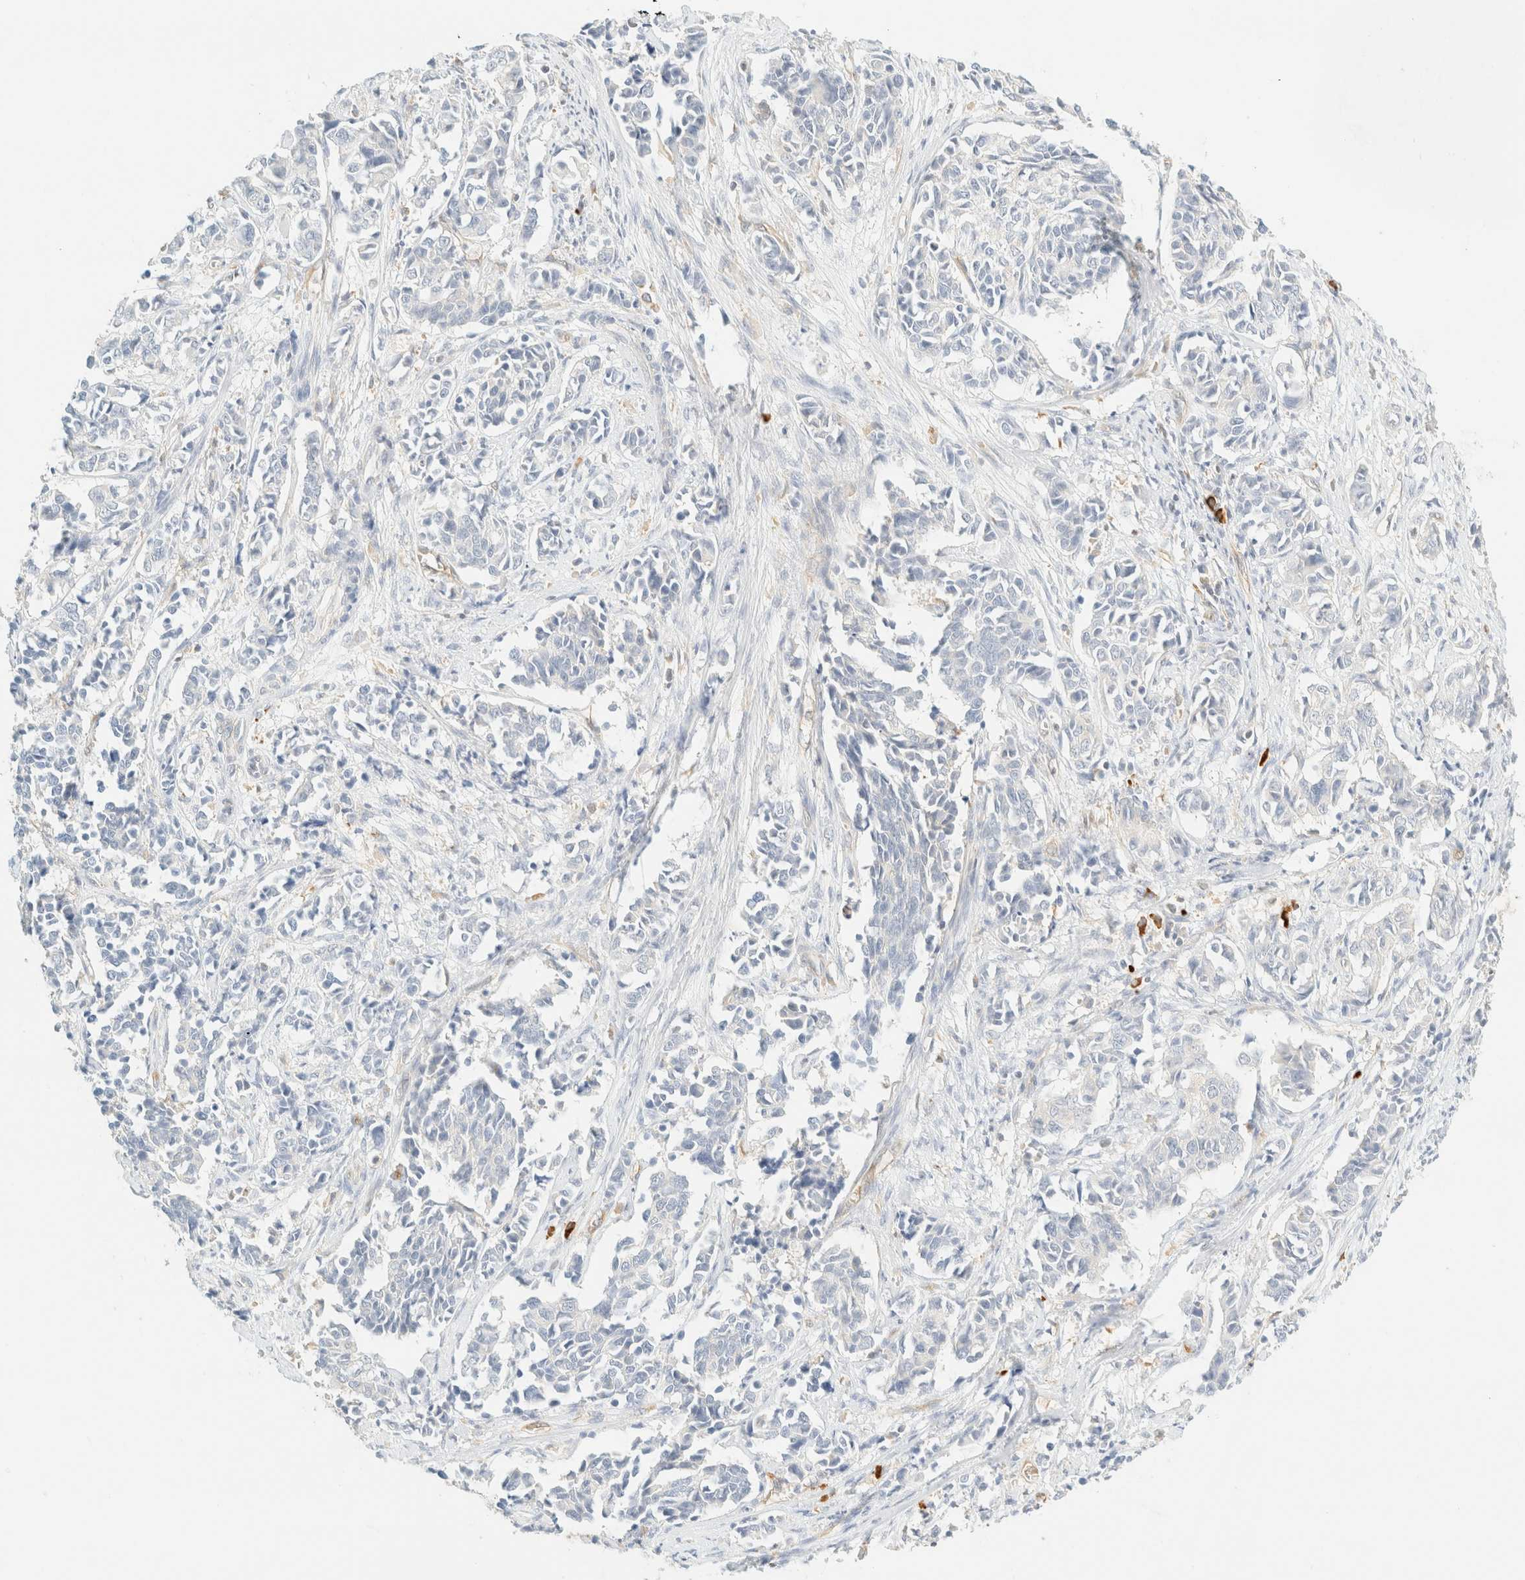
{"staining": {"intensity": "negative", "quantity": "none", "location": "none"}, "tissue": "cervical cancer", "cell_type": "Tumor cells", "image_type": "cancer", "snomed": [{"axis": "morphology", "description": "Normal tissue, NOS"}, {"axis": "morphology", "description": "Squamous cell carcinoma, NOS"}, {"axis": "topography", "description": "Cervix"}], "caption": "Tumor cells show no significant positivity in cervical cancer (squamous cell carcinoma).", "gene": "FHOD1", "patient": {"sex": "female", "age": 35}}